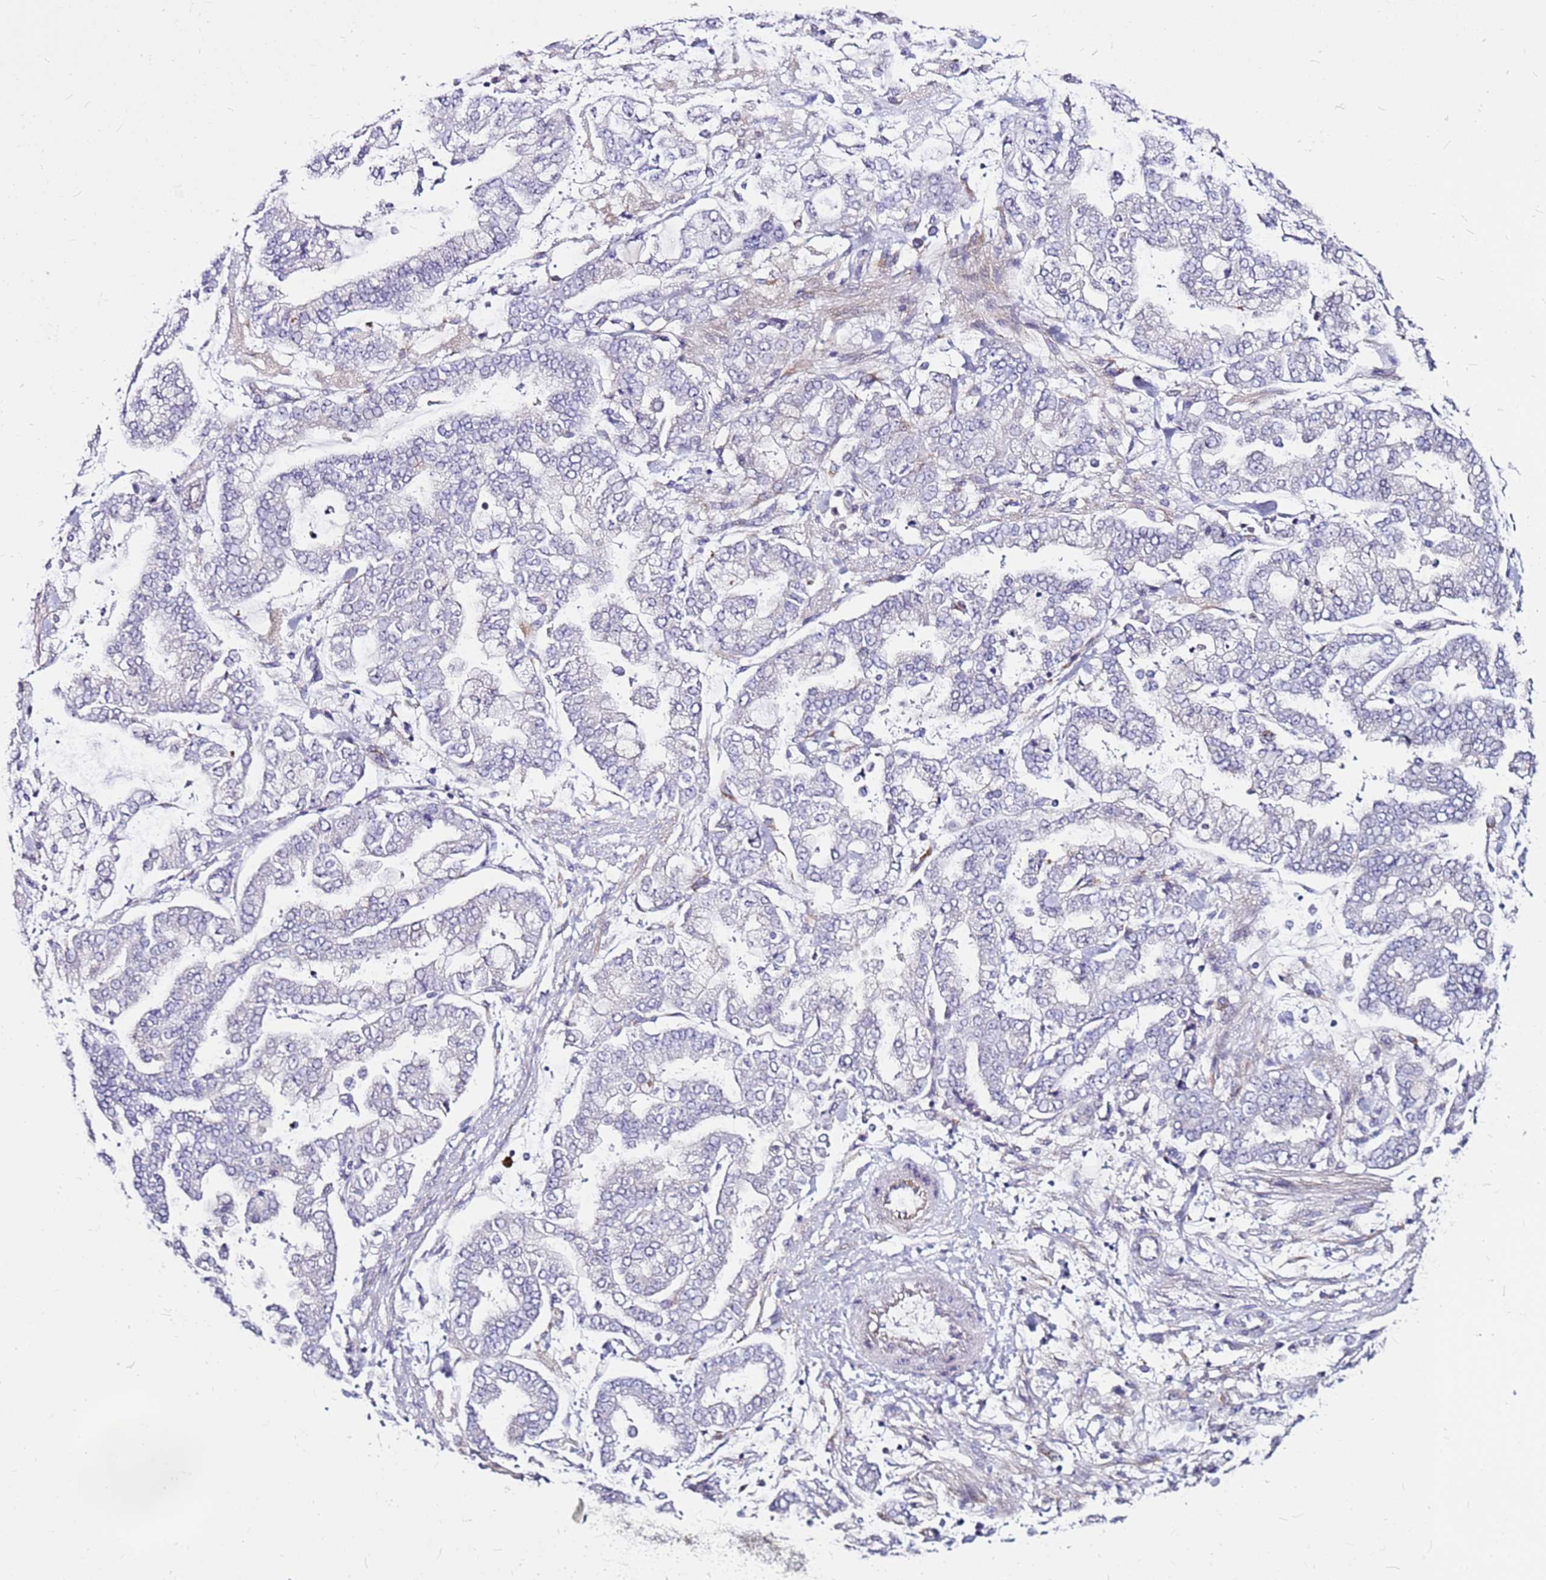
{"staining": {"intensity": "negative", "quantity": "none", "location": "none"}, "tissue": "stomach cancer", "cell_type": "Tumor cells", "image_type": "cancer", "snomed": [{"axis": "morphology", "description": "Normal tissue, NOS"}, {"axis": "morphology", "description": "Adenocarcinoma, NOS"}, {"axis": "topography", "description": "Stomach, upper"}, {"axis": "topography", "description": "Stomach"}], "caption": "Immunohistochemistry of stomach adenocarcinoma exhibits no staining in tumor cells. Brightfield microscopy of immunohistochemistry stained with DAB (brown) and hematoxylin (blue), captured at high magnification.", "gene": "CASD1", "patient": {"sex": "male", "age": 76}}